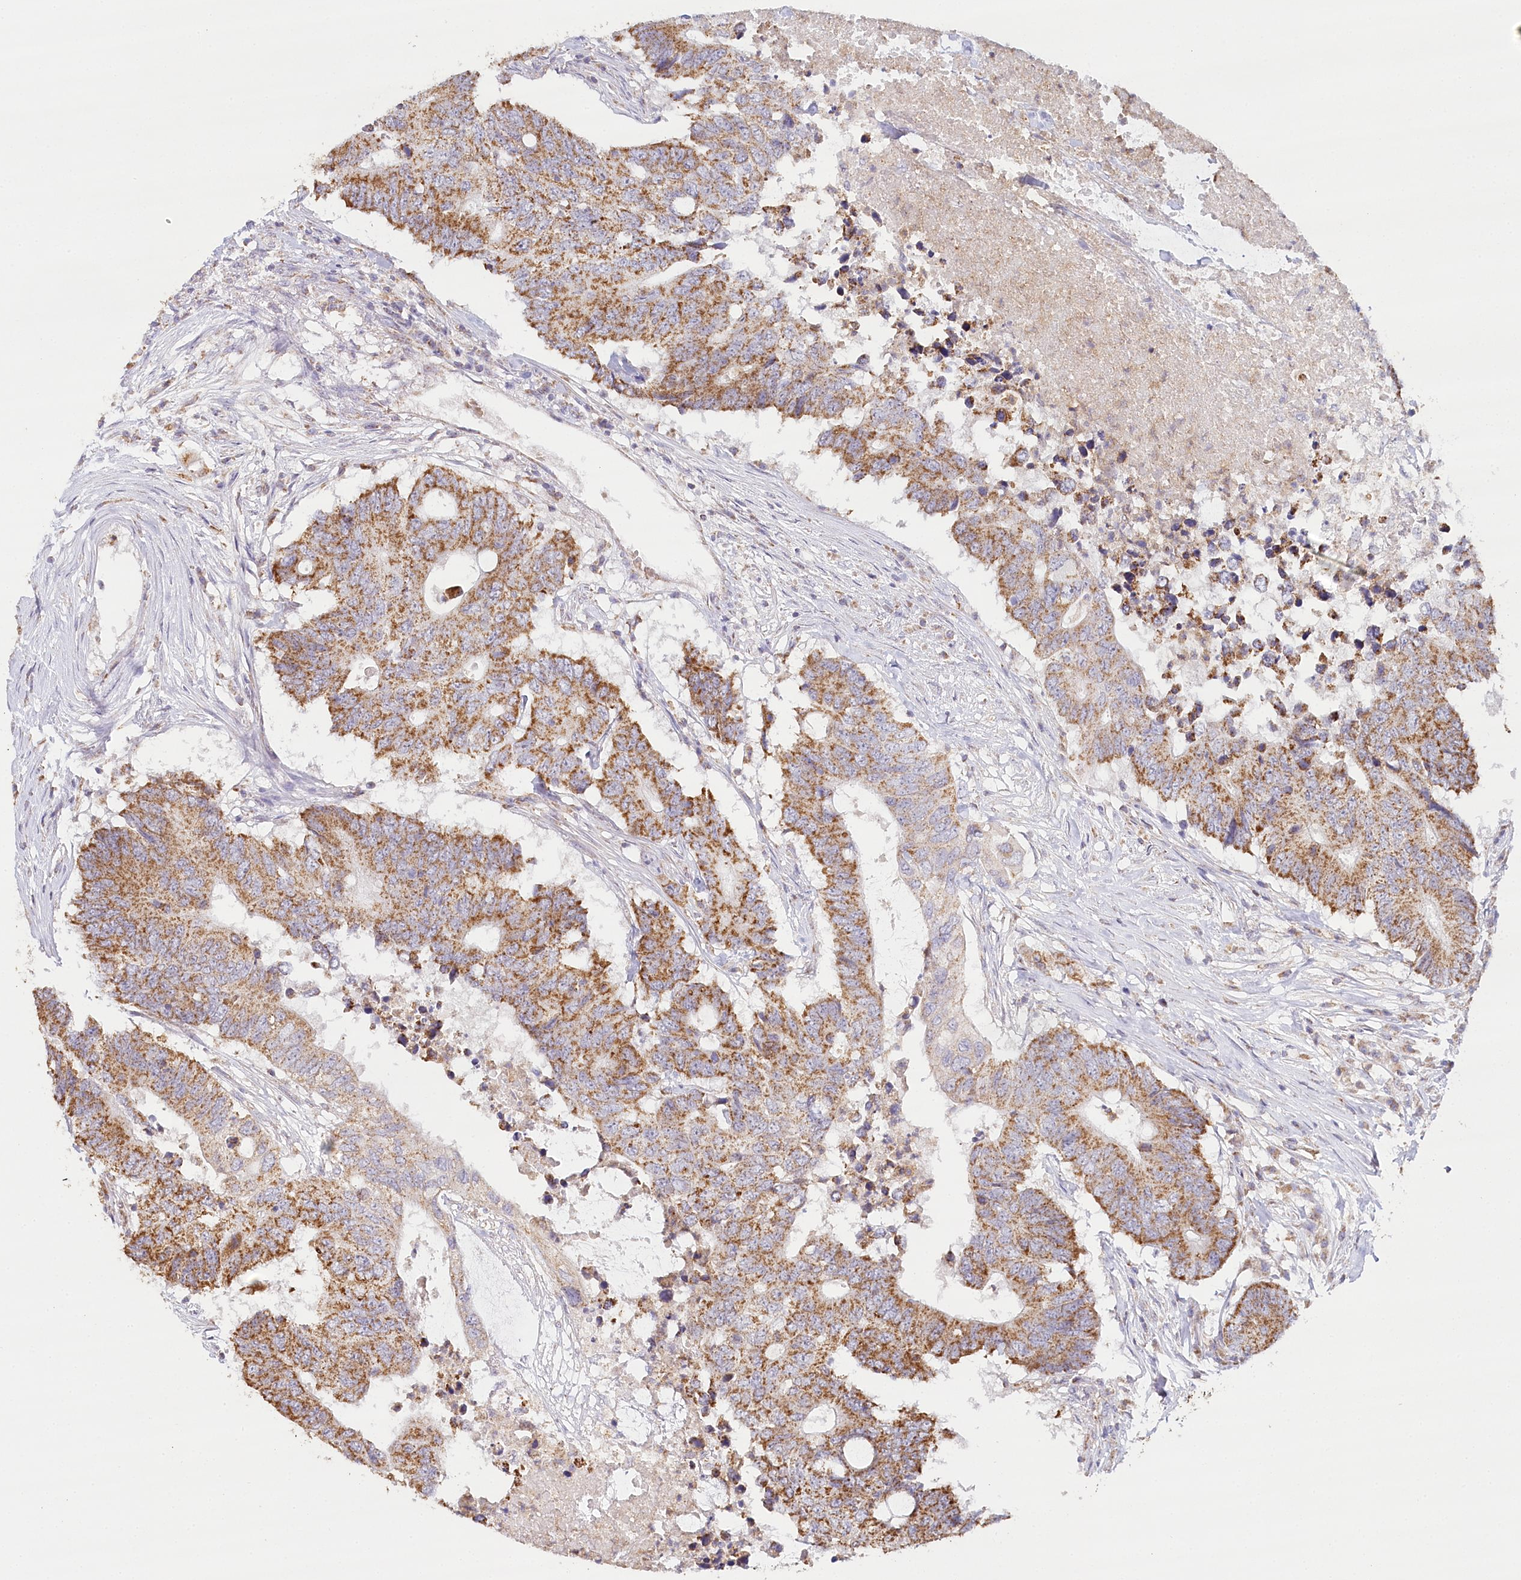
{"staining": {"intensity": "moderate", "quantity": ">75%", "location": "cytoplasmic/membranous"}, "tissue": "colorectal cancer", "cell_type": "Tumor cells", "image_type": "cancer", "snomed": [{"axis": "morphology", "description": "Adenocarcinoma, NOS"}, {"axis": "topography", "description": "Colon"}], "caption": "Protein expression analysis of colorectal cancer (adenocarcinoma) shows moderate cytoplasmic/membranous positivity in about >75% of tumor cells.", "gene": "MMP25", "patient": {"sex": "male", "age": 71}}